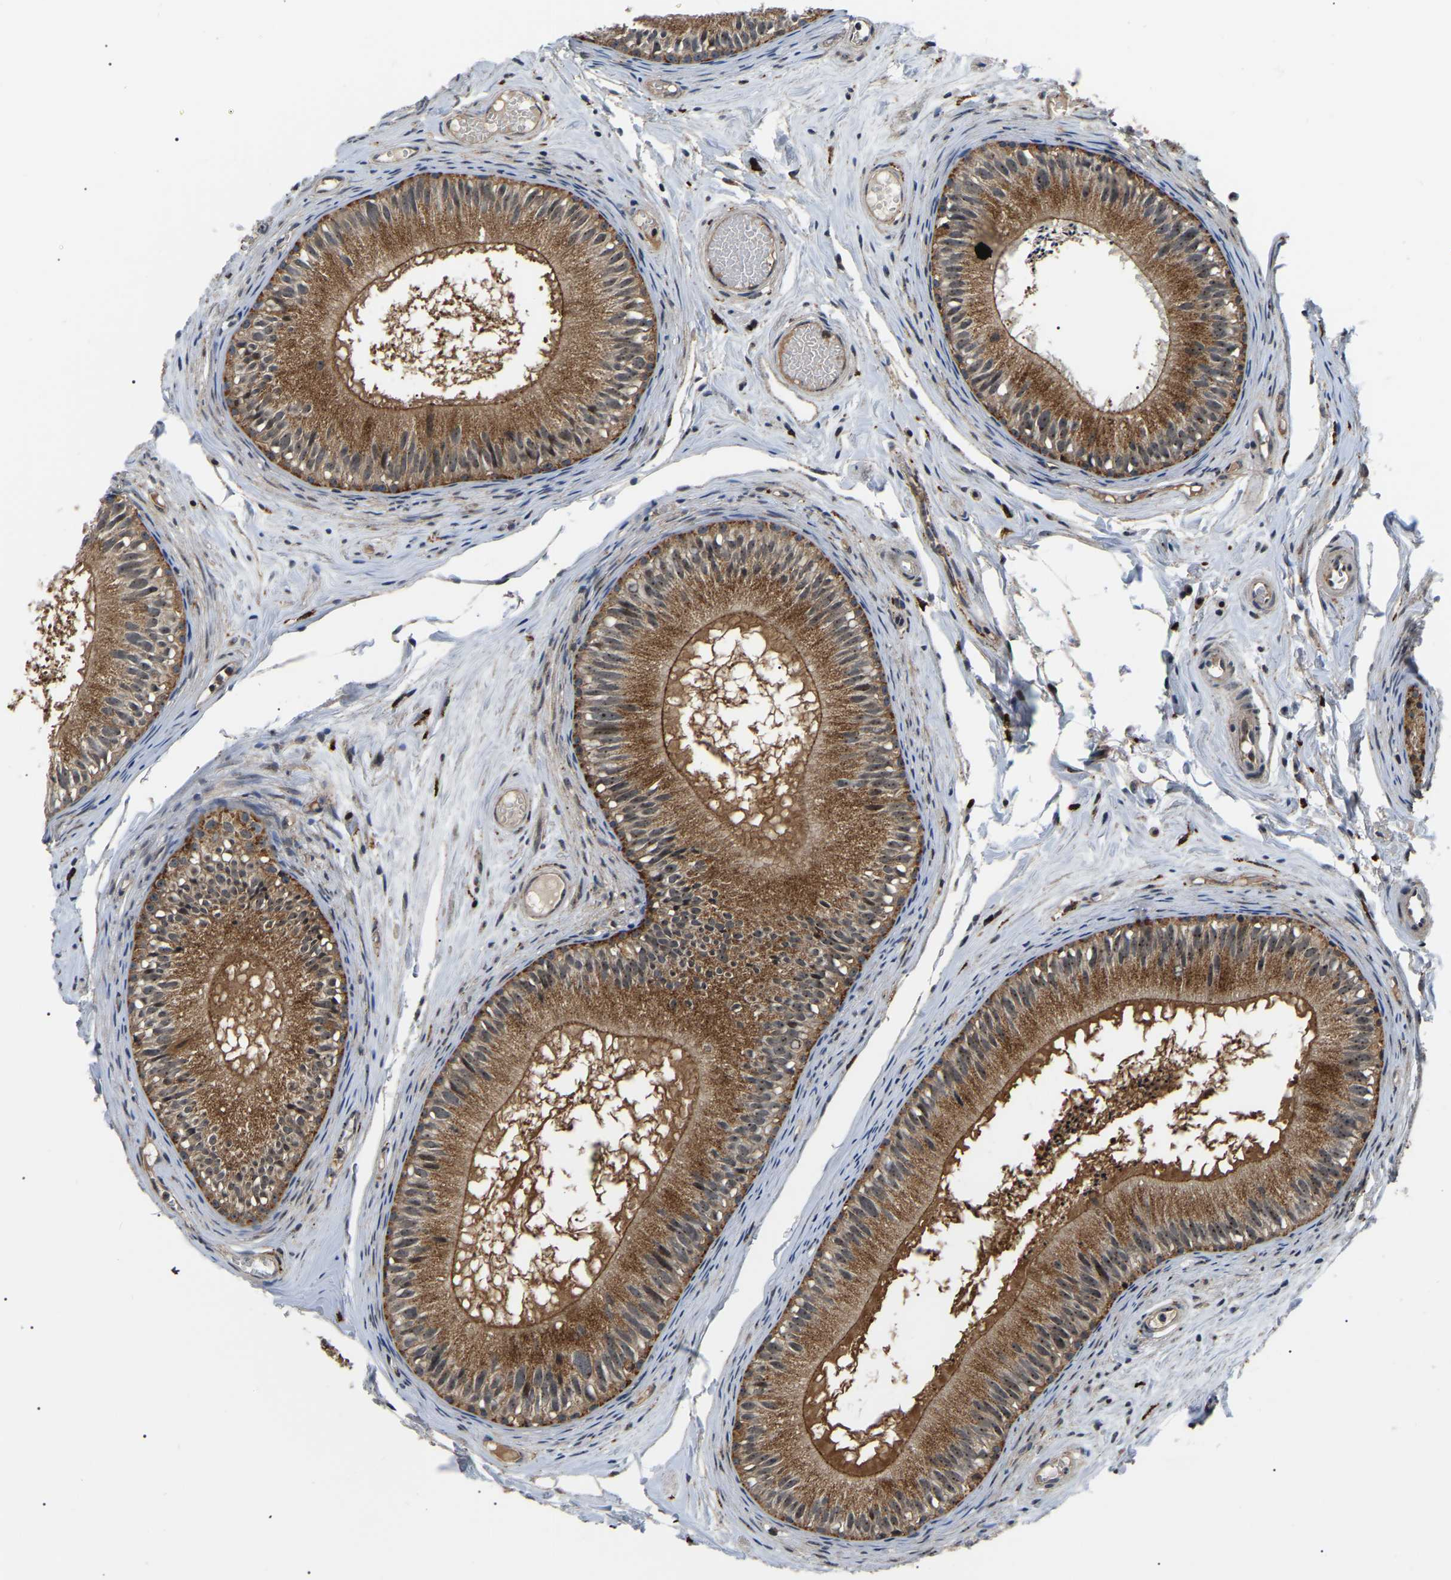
{"staining": {"intensity": "moderate", "quantity": ">75%", "location": "cytoplasmic/membranous,nuclear"}, "tissue": "epididymis", "cell_type": "Glandular cells", "image_type": "normal", "snomed": [{"axis": "morphology", "description": "Normal tissue, NOS"}, {"axis": "topography", "description": "Epididymis"}], "caption": "Glandular cells demonstrate medium levels of moderate cytoplasmic/membranous,nuclear positivity in approximately >75% of cells in normal epididymis.", "gene": "RRP1B", "patient": {"sex": "male", "age": 46}}